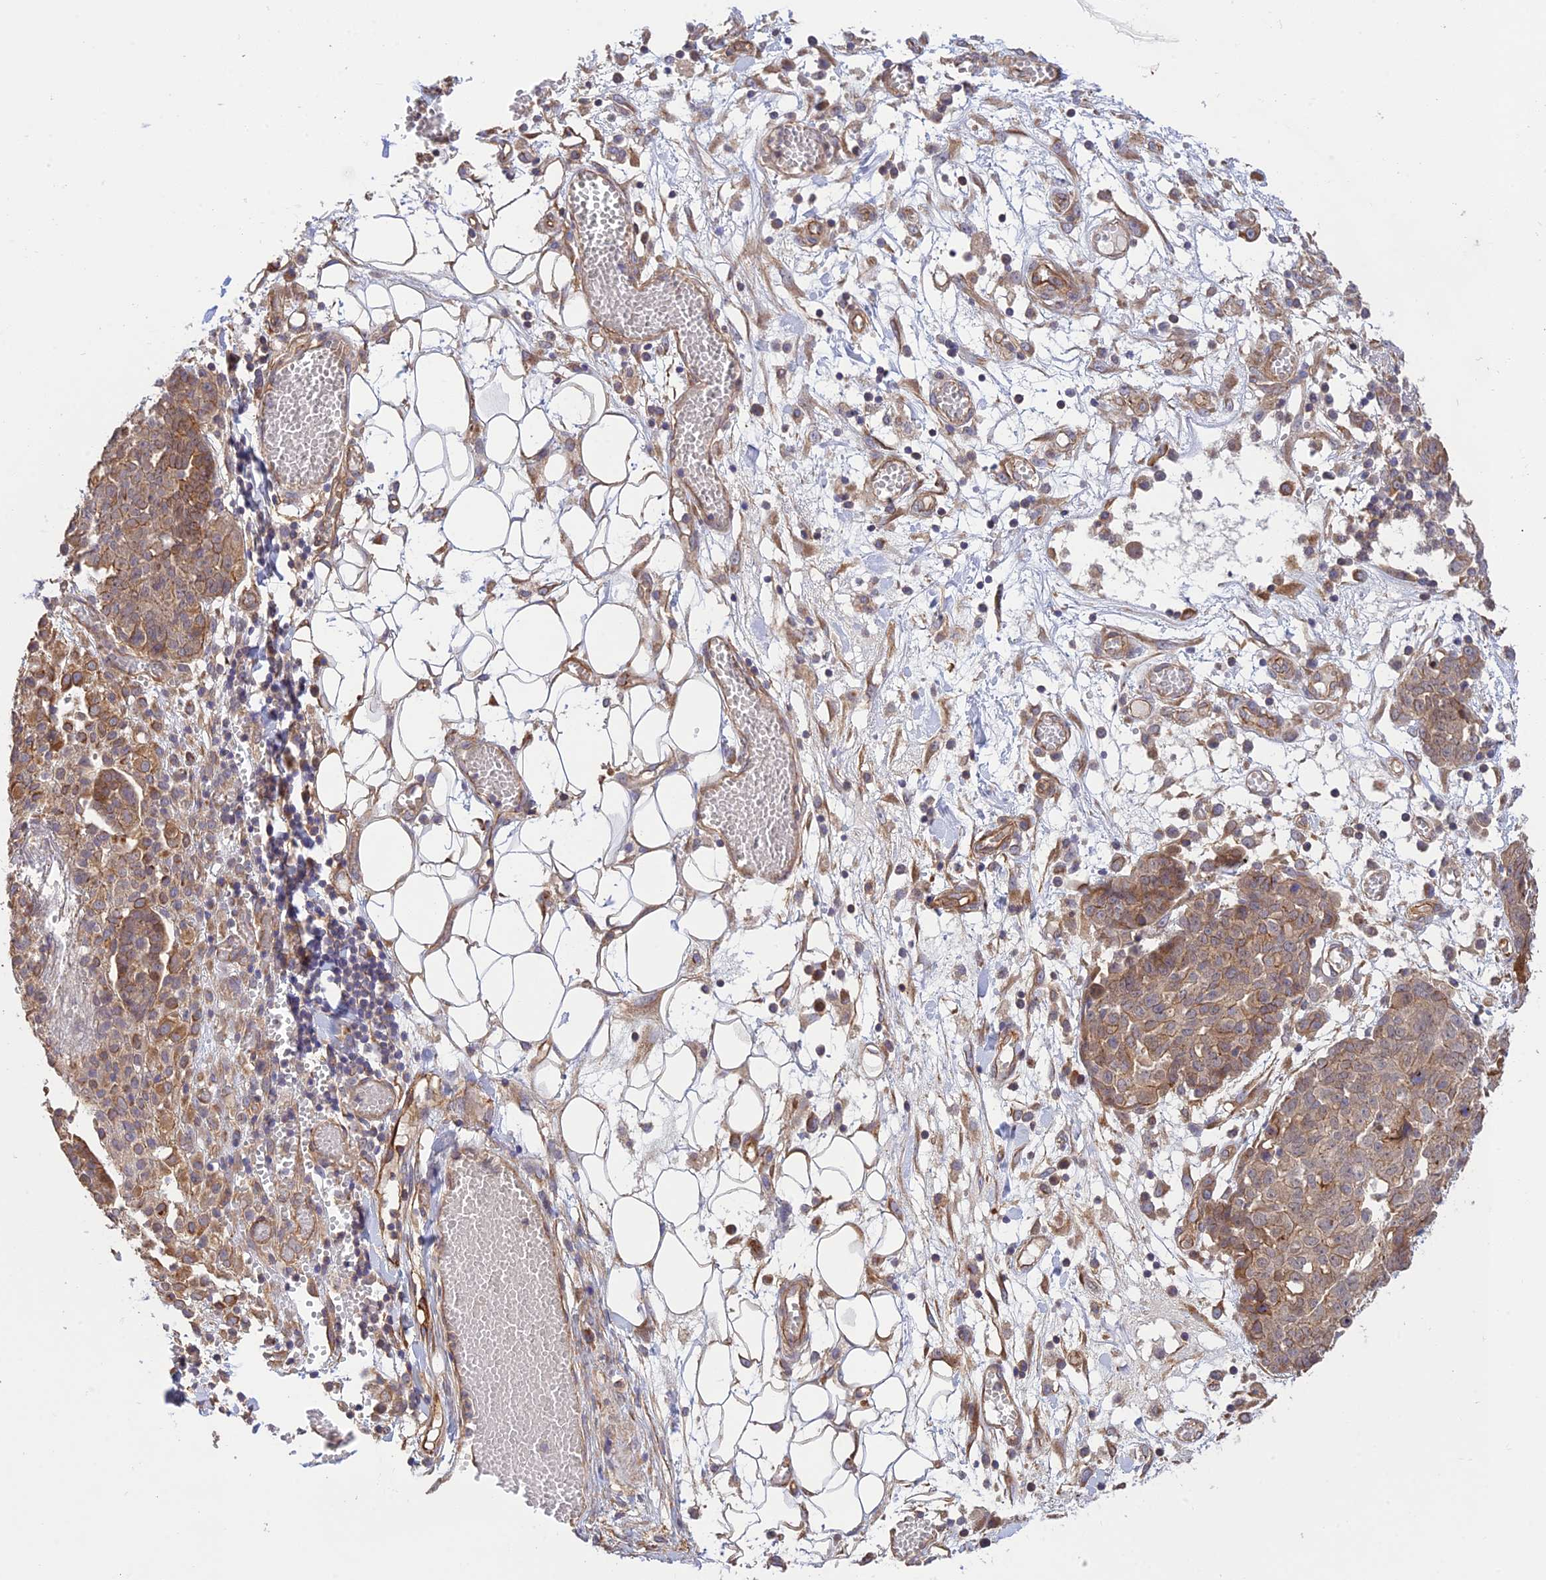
{"staining": {"intensity": "moderate", "quantity": ">75%", "location": "cytoplasmic/membranous"}, "tissue": "ovarian cancer", "cell_type": "Tumor cells", "image_type": "cancer", "snomed": [{"axis": "morphology", "description": "Cystadenocarcinoma, serous, NOS"}, {"axis": "topography", "description": "Soft tissue"}, {"axis": "topography", "description": "Ovary"}], "caption": "The histopathology image demonstrates staining of serous cystadenocarcinoma (ovarian), revealing moderate cytoplasmic/membranous protein staining (brown color) within tumor cells.", "gene": "HOMER2", "patient": {"sex": "female", "age": 57}}